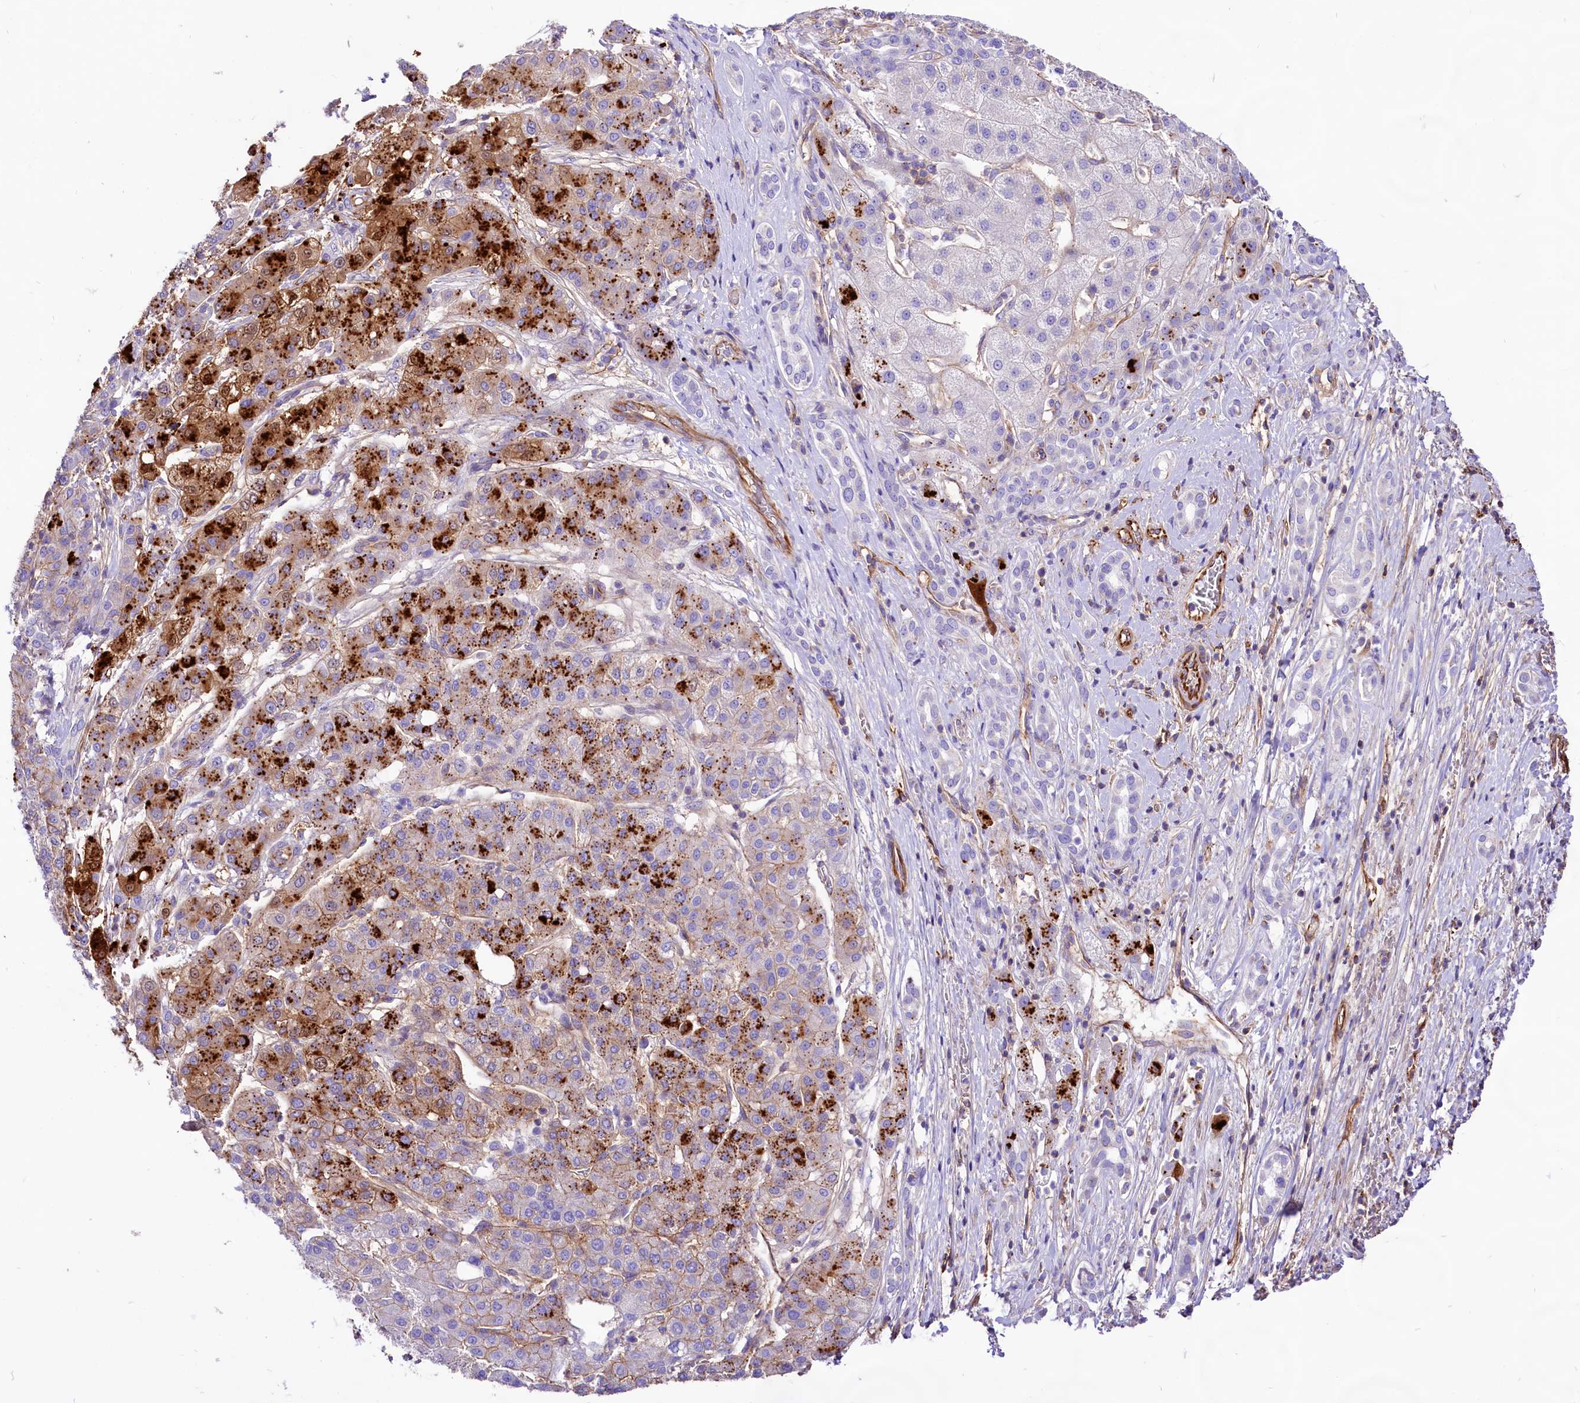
{"staining": {"intensity": "moderate", "quantity": "25%-75%", "location": "cytoplasmic/membranous"}, "tissue": "liver cancer", "cell_type": "Tumor cells", "image_type": "cancer", "snomed": [{"axis": "morphology", "description": "Carcinoma, Hepatocellular, NOS"}, {"axis": "topography", "description": "Liver"}], "caption": "Tumor cells exhibit medium levels of moderate cytoplasmic/membranous expression in about 25%-75% of cells in human hepatocellular carcinoma (liver). Nuclei are stained in blue.", "gene": "CD99", "patient": {"sex": "male", "age": 65}}